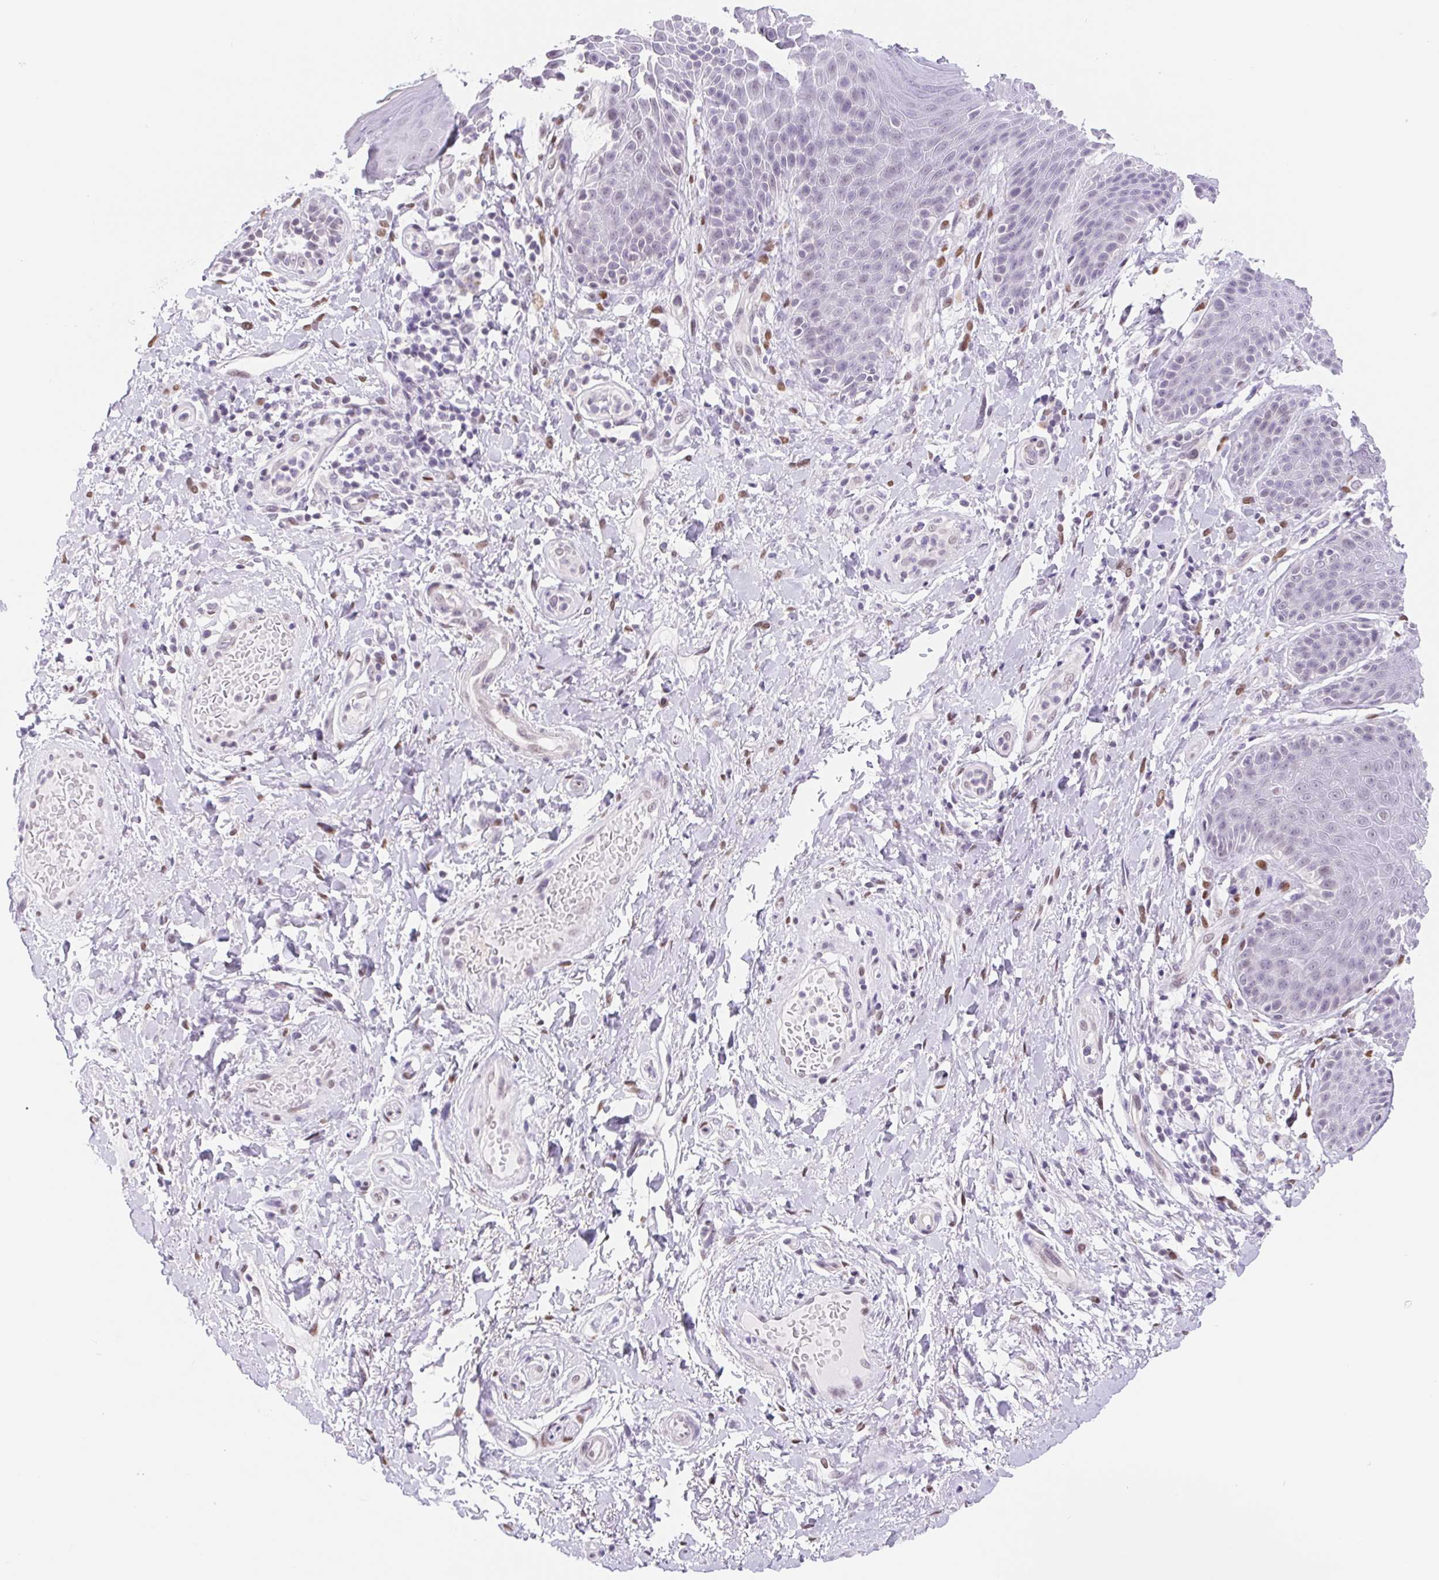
{"staining": {"intensity": "negative", "quantity": "none", "location": "none"}, "tissue": "skin", "cell_type": "Epidermal cells", "image_type": "normal", "snomed": [{"axis": "morphology", "description": "Normal tissue, NOS"}, {"axis": "topography", "description": "Anal"}, {"axis": "topography", "description": "Peripheral nerve tissue"}], "caption": "A high-resolution micrograph shows immunohistochemistry (IHC) staining of normal skin, which displays no significant staining in epidermal cells. (DAB (3,3'-diaminobenzidine) immunohistochemistry, high magnification).", "gene": "CAND1", "patient": {"sex": "male", "age": 51}}